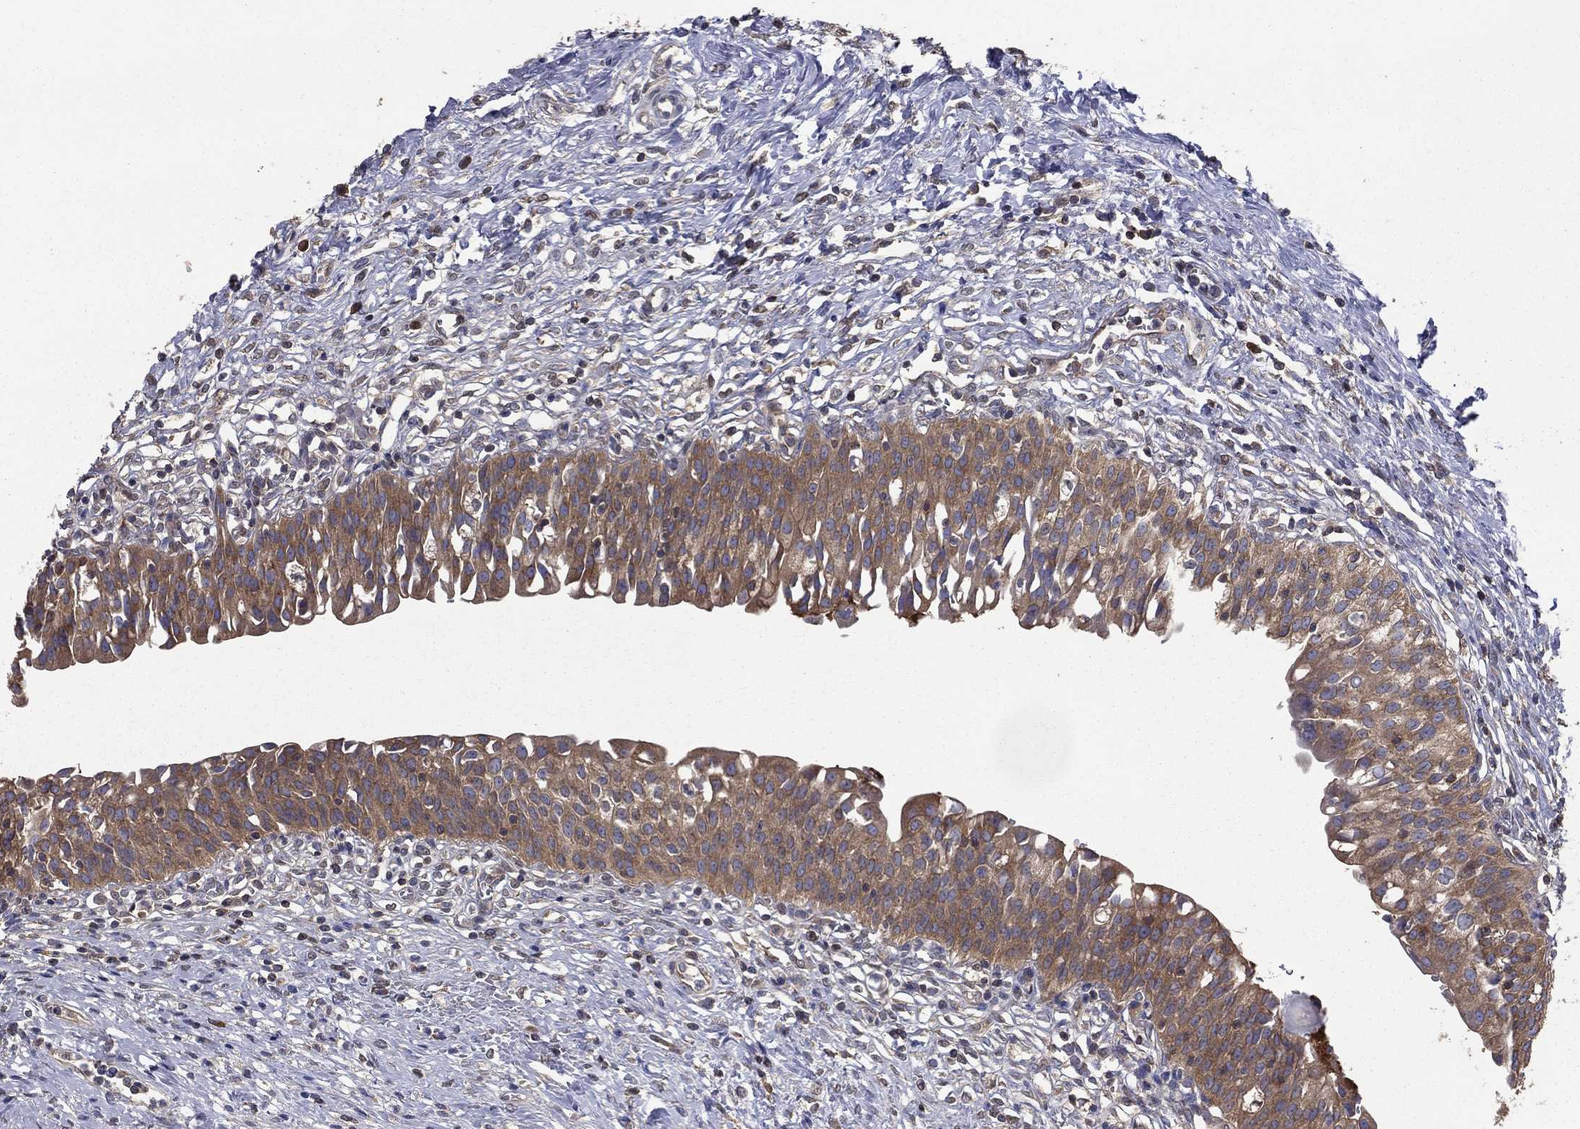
{"staining": {"intensity": "moderate", "quantity": ">75%", "location": "cytoplasmic/membranous"}, "tissue": "urinary bladder", "cell_type": "Urothelial cells", "image_type": "normal", "snomed": [{"axis": "morphology", "description": "Normal tissue, NOS"}, {"axis": "topography", "description": "Urinary bladder"}], "caption": "This is a micrograph of IHC staining of benign urinary bladder, which shows moderate positivity in the cytoplasmic/membranous of urothelial cells.", "gene": "SARS1", "patient": {"sex": "male", "age": 76}}